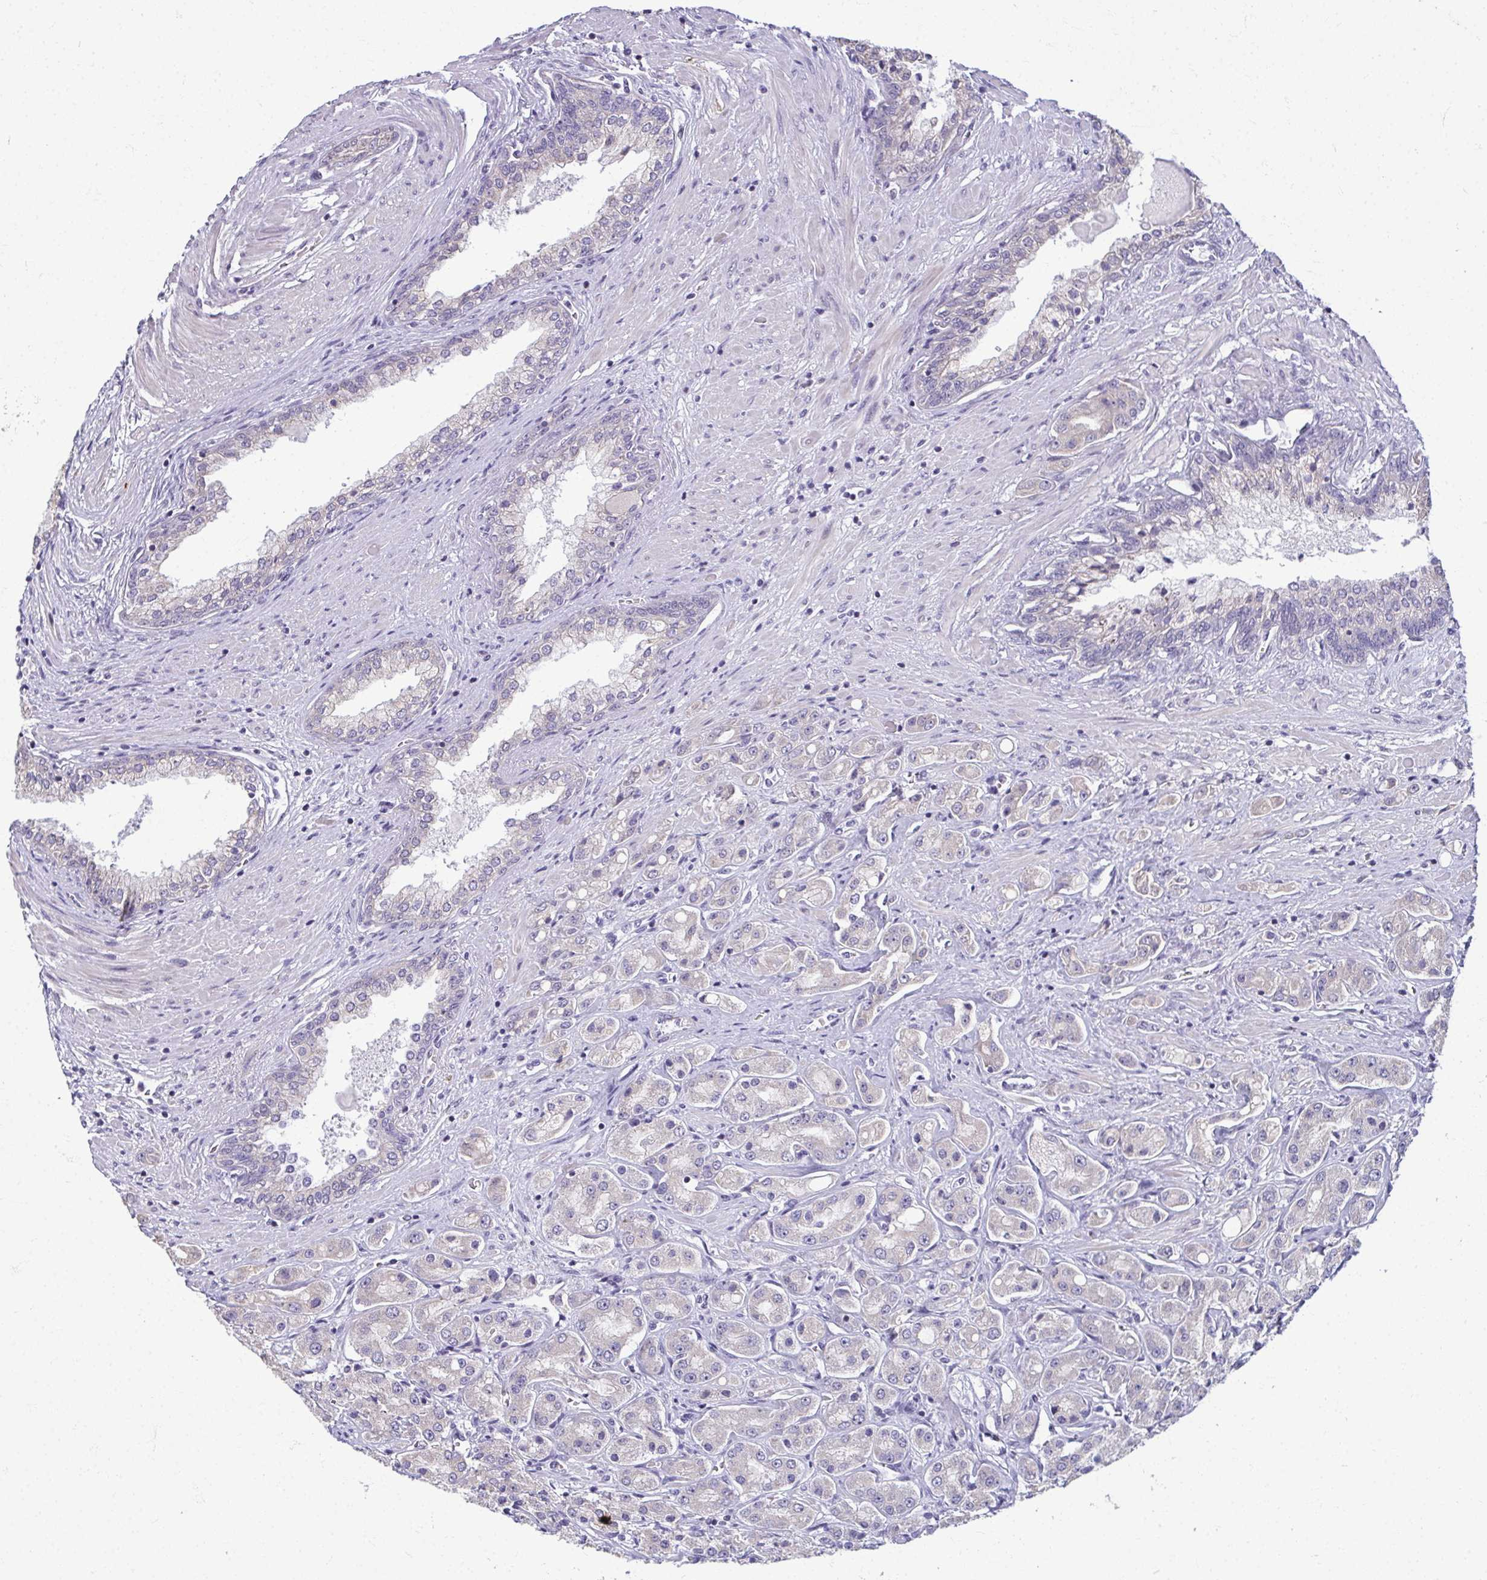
{"staining": {"intensity": "negative", "quantity": "none", "location": "none"}, "tissue": "prostate cancer", "cell_type": "Tumor cells", "image_type": "cancer", "snomed": [{"axis": "morphology", "description": "Adenocarcinoma, High grade"}, {"axis": "topography", "description": "Prostate"}], "caption": "DAB immunohistochemical staining of human prostate cancer demonstrates no significant expression in tumor cells. (DAB (3,3'-diaminobenzidine) IHC with hematoxylin counter stain).", "gene": "ODF1", "patient": {"sex": "male", "age": 67}}